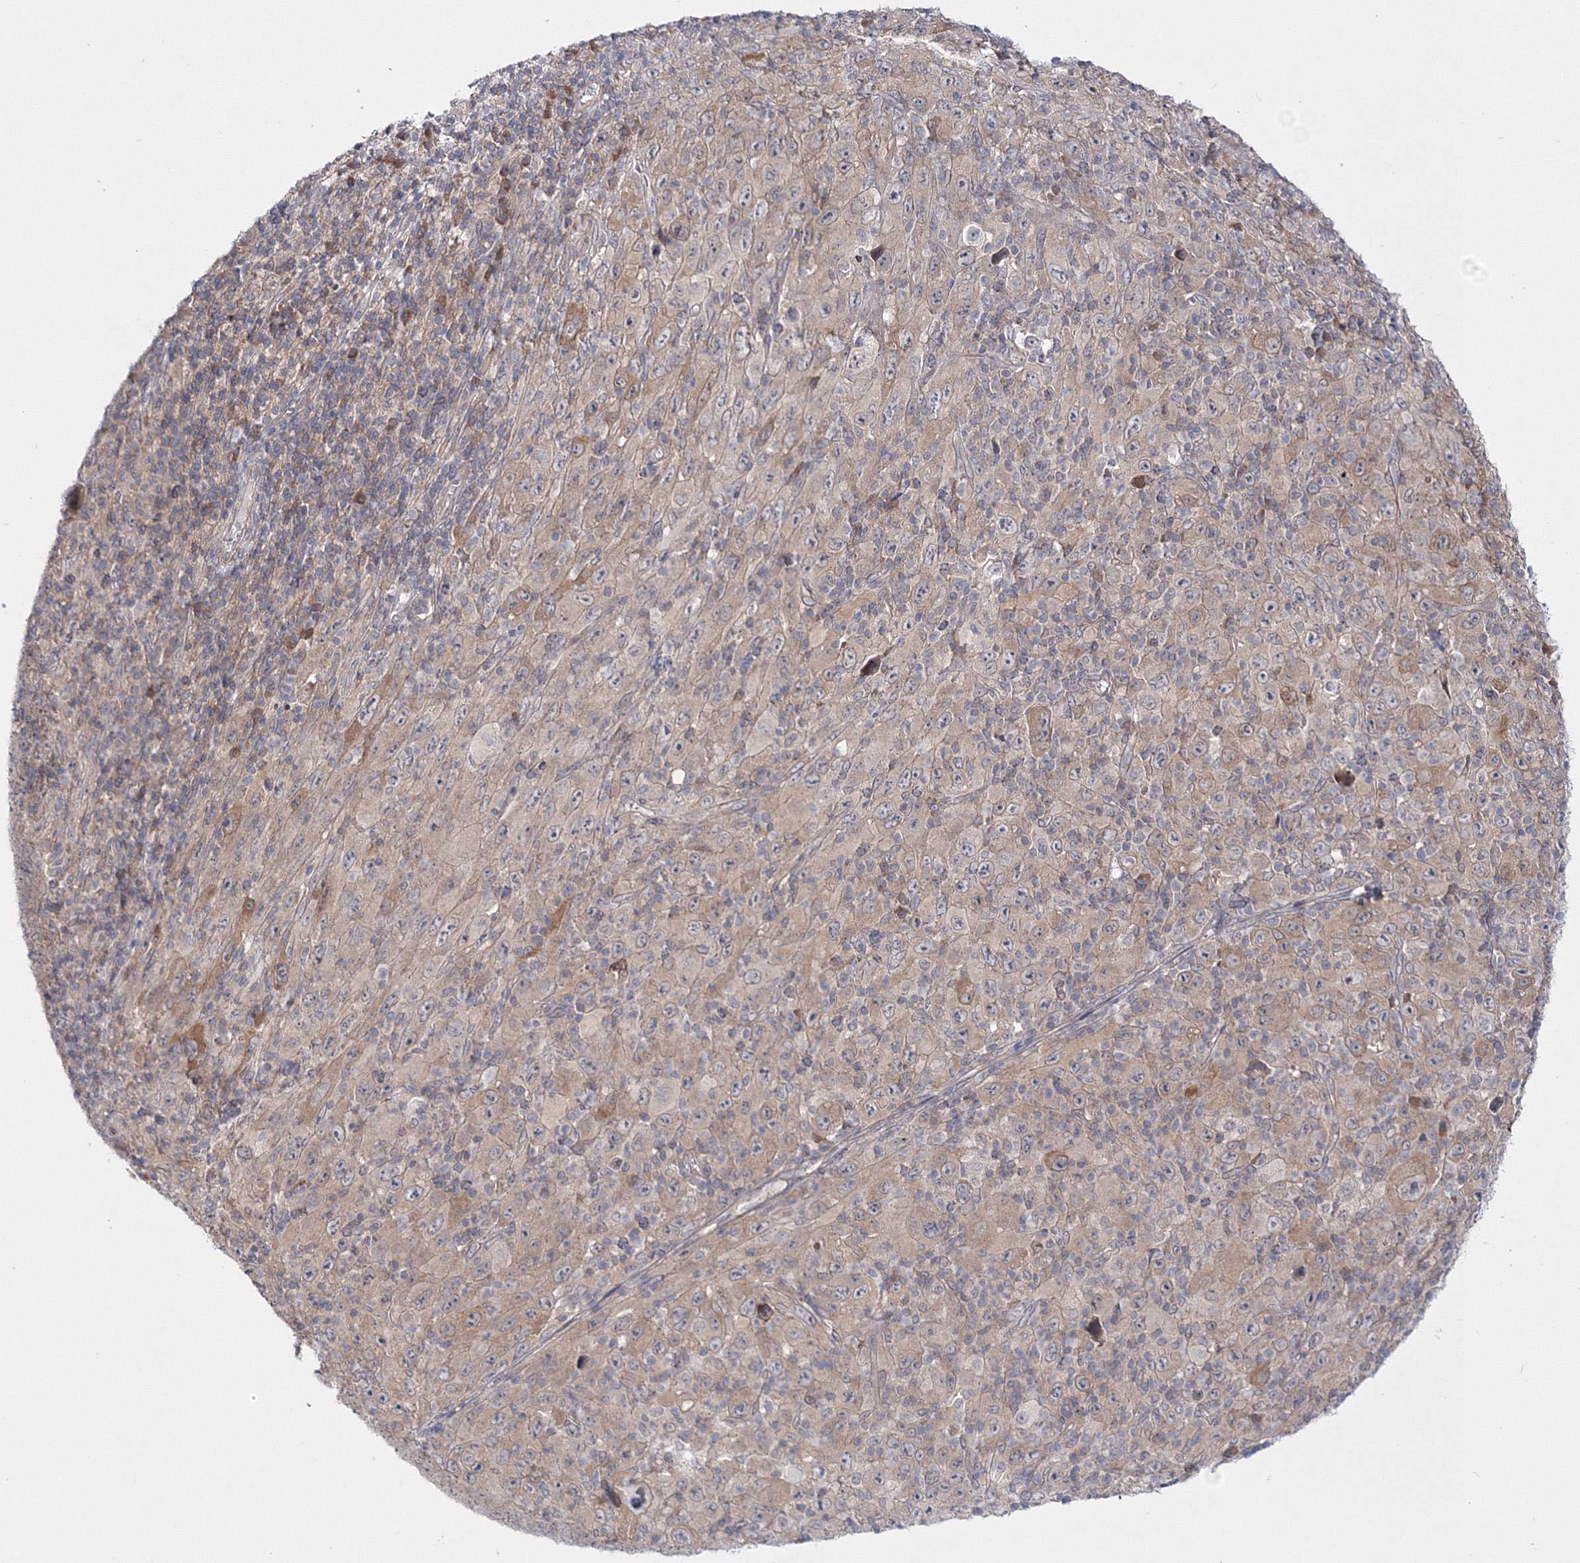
{"staining": {"intensity": "moderate", "quantity": "<25%", "location": "cytoplasmic/membranous"}, "tissue": "melanoma", "cell_type": "Tumor cells", "image_type": "cancer", "snomed": [{"axis": "morphology", "description": "Malignant melanoma, Metastatic site"}, {"axis": "topography", "description": "Skin"}], "caption": "IHC of human malignant melanoma (metastatic site) shows low levels of moderate cytoplasmic/membranous staining in about <25% of tumor cells.", "gene": "IPMK", "patient": {"sex": "female", "age": 56}}